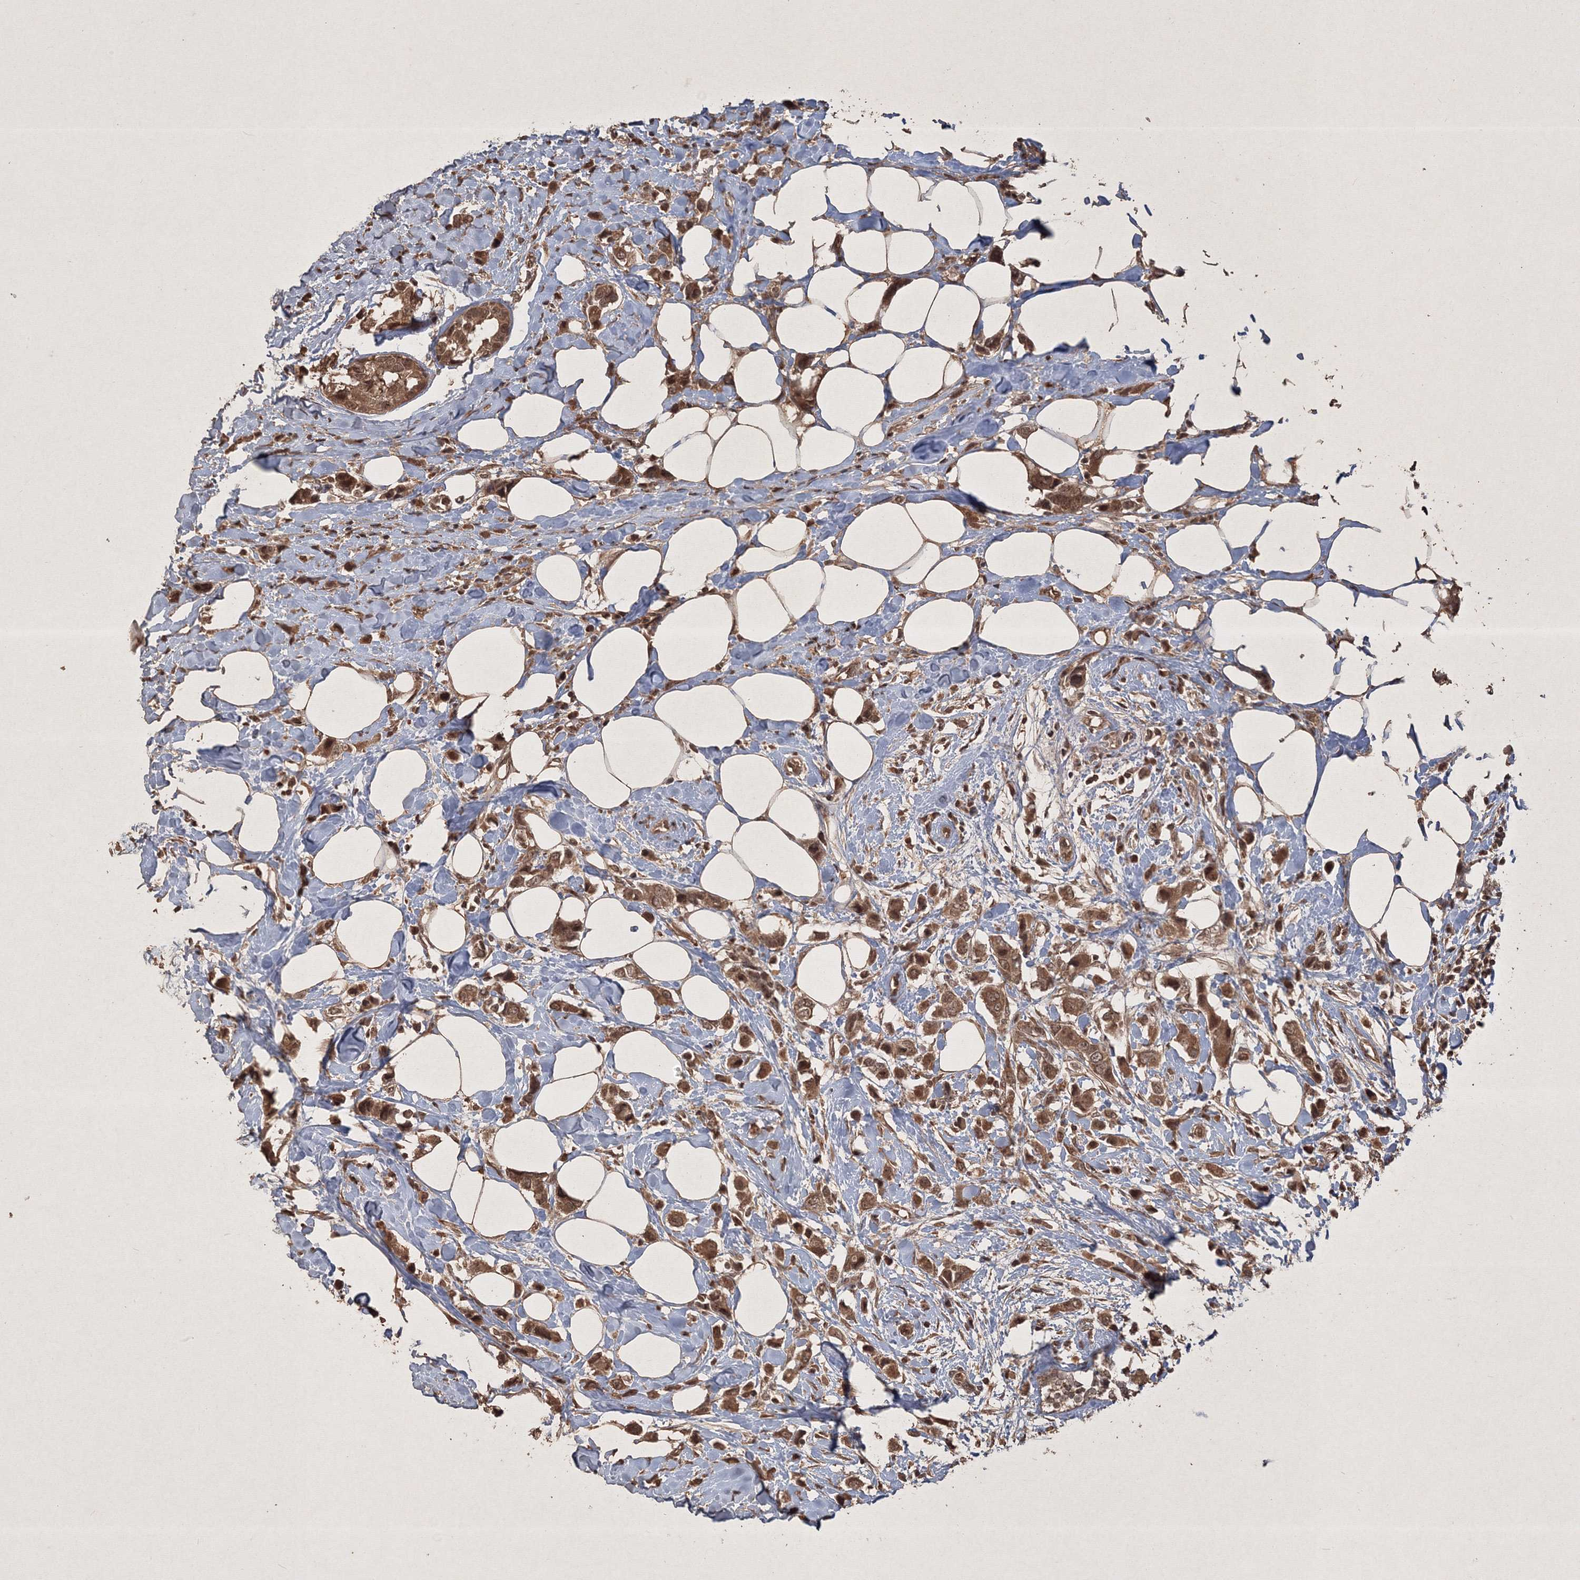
{"staining": {"intensity": "moderate", "quantity": ">75%", "location": "cytoplasmic/membranous,nuclear"}, "tissue": "breast cancer", "cell_type": "Tumor cells", "image_type": "cancer", "snomed": [{"axis": "morphology", "description": "Normal tissue, NOS"}, {"axis": "morphology", "description": "Duct carcinoma"}, {"axis": "topography", "description": "Breast"}], "caption": "Breast cancer stained with IHC reveals moderate cytoplasmic/membranous and nuclear positivity in about >75% of tumor cells.", "gene": "PELI3", "patient": {"sex": "female", "age": 50}}